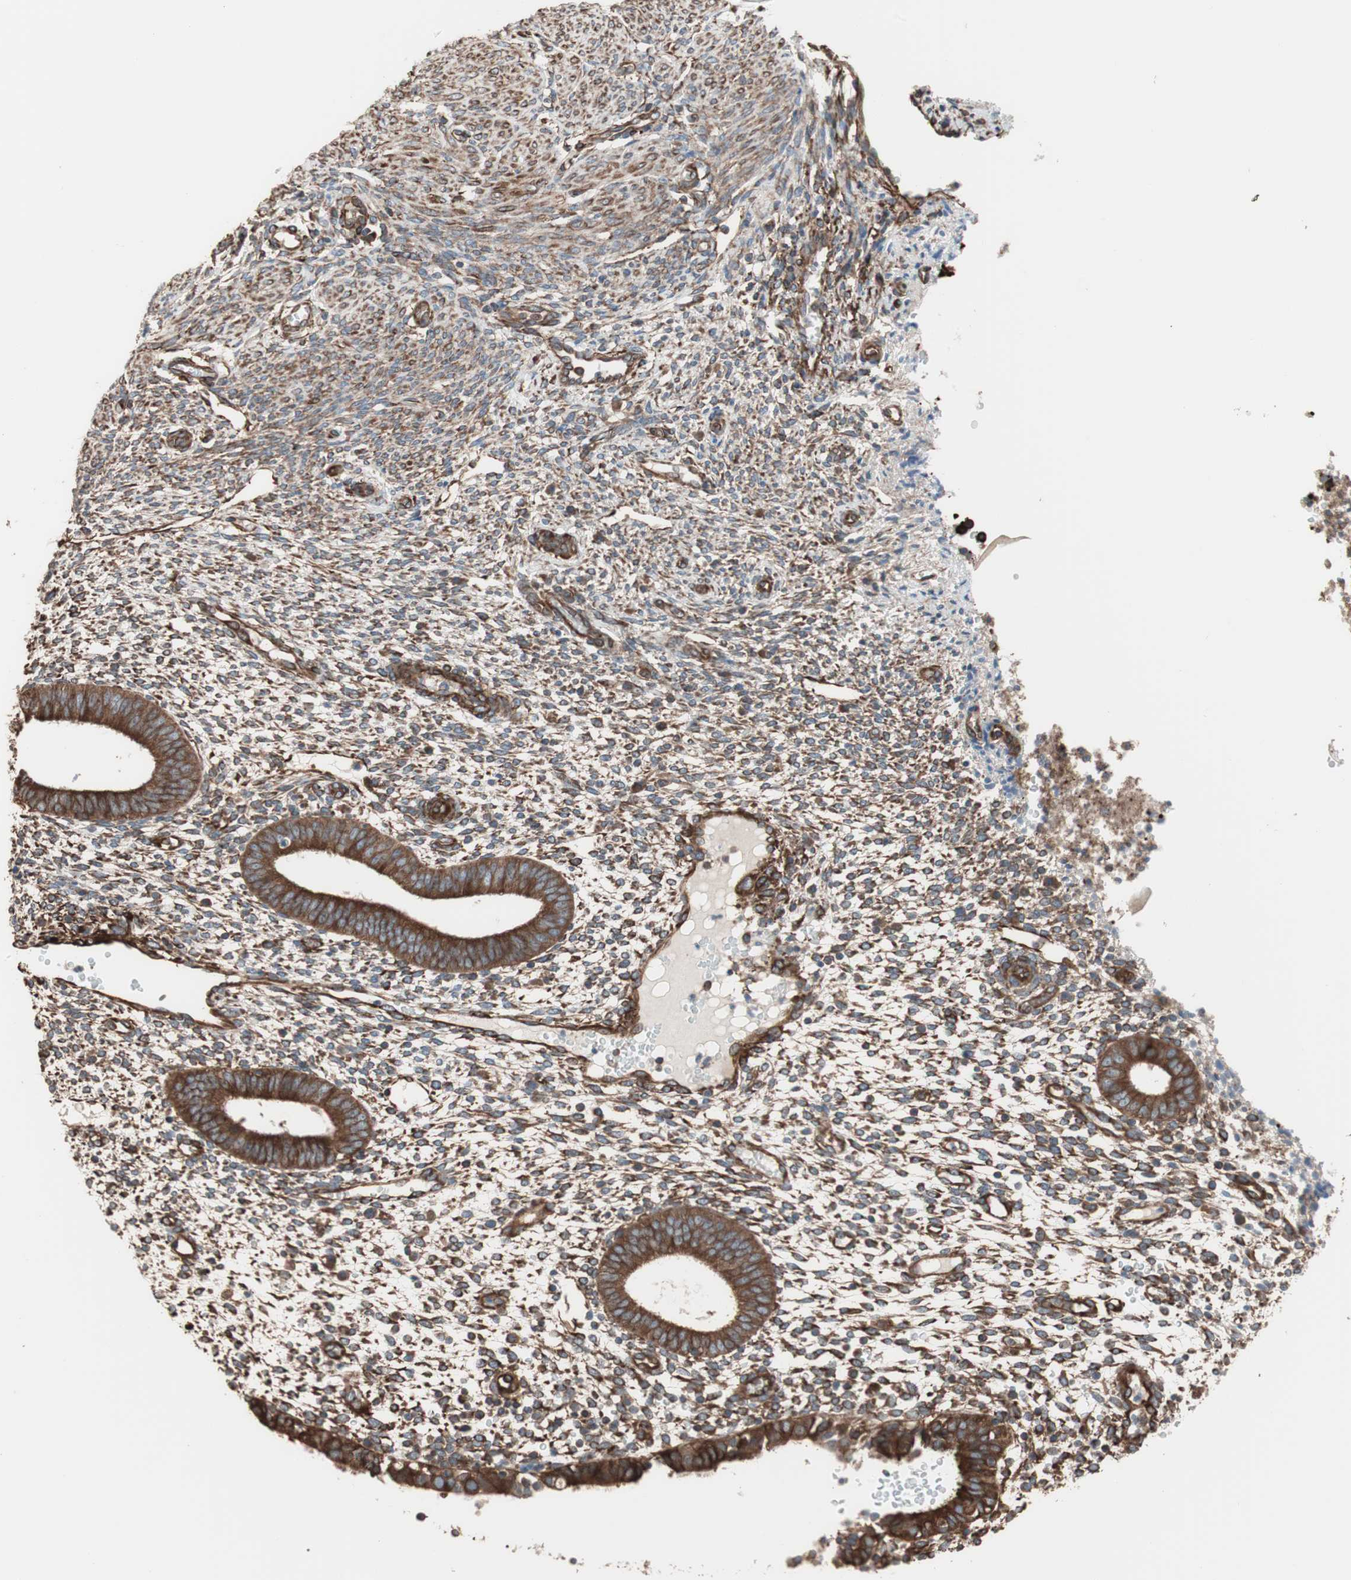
{"staining": {"intensity": "strong", "quantity": ">75%", "location": "cytoplasmic/membranous"}, "tissue": "endometrium", "cell_type": "Cells in endometrial stroma", "image_type": "normal", "snomed": [{"axis": "morphology", "description": "Normal tissue, NOS"}, {"axis": "topography", "description": "Endometrium"}], "caption": "An image showing strong cytoplasmic/membranous positivity in about >75% of cells in endometrial stroma in unremarkable endometrium, as visualized by brown immunohistochemical staining.", "gene": "GPSM2", "patient": {"sex": "female", "age": 35}}